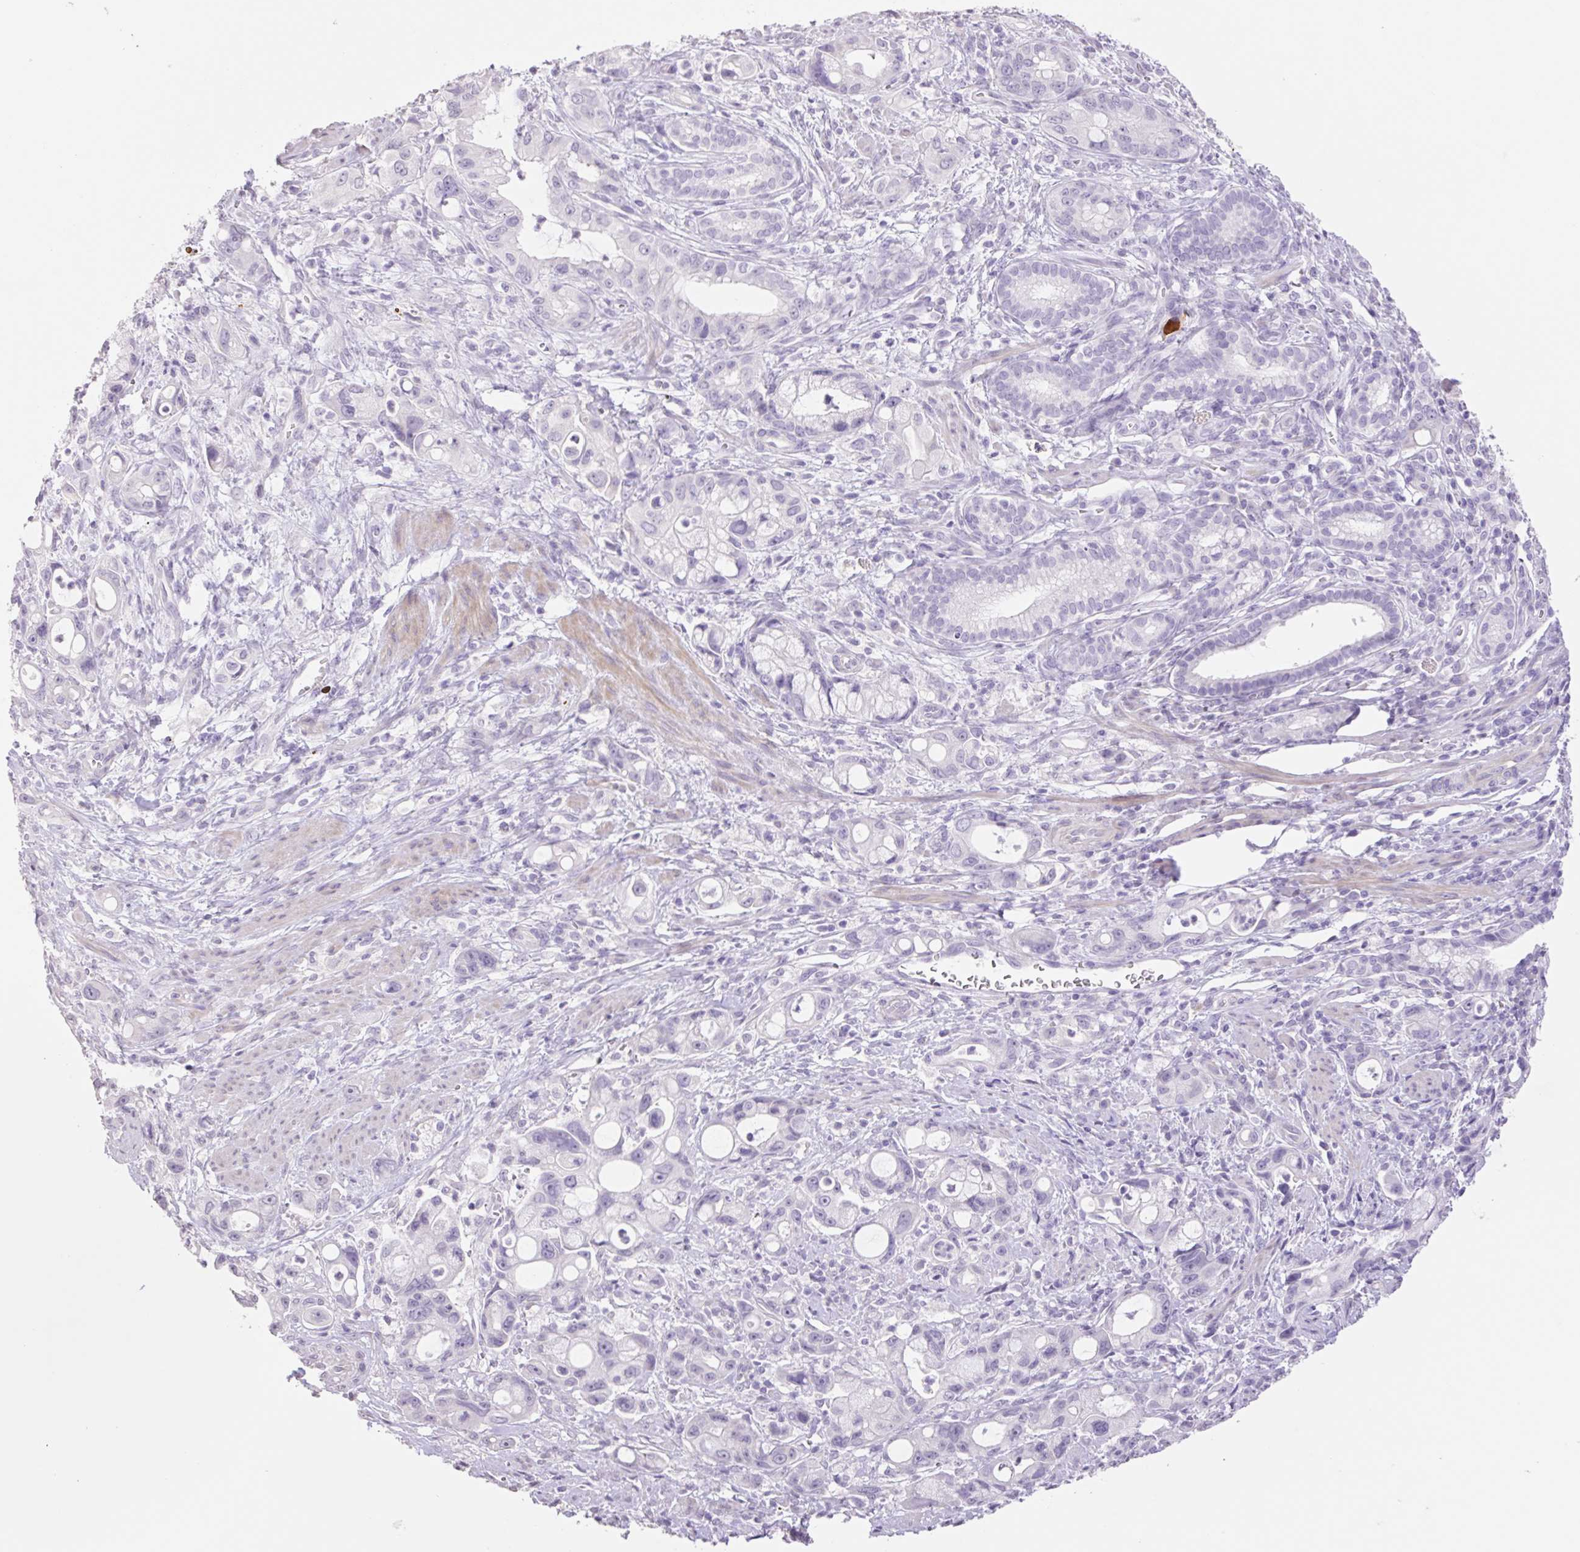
{"staining": {"intensity": "negative", "quantity": "none", "location": "none"}, "tissue": "pancreatic cancer", "cell_type": "Tumor cells", "image_type": "cancer", "snomed": [{"axis": "morphology", "description": "Adenocarcinoma, NOS"}, {"axis": "topography", "description": "Pancreas"}], "caption": "There is no significant staining in tumor cells of pancreatic adenocarcinoma. (DAB IHC visualized using brightfield microscopy, high magnification).", "gene": "HCRTR2", "patient": {"sex": "male", "age": 68}}